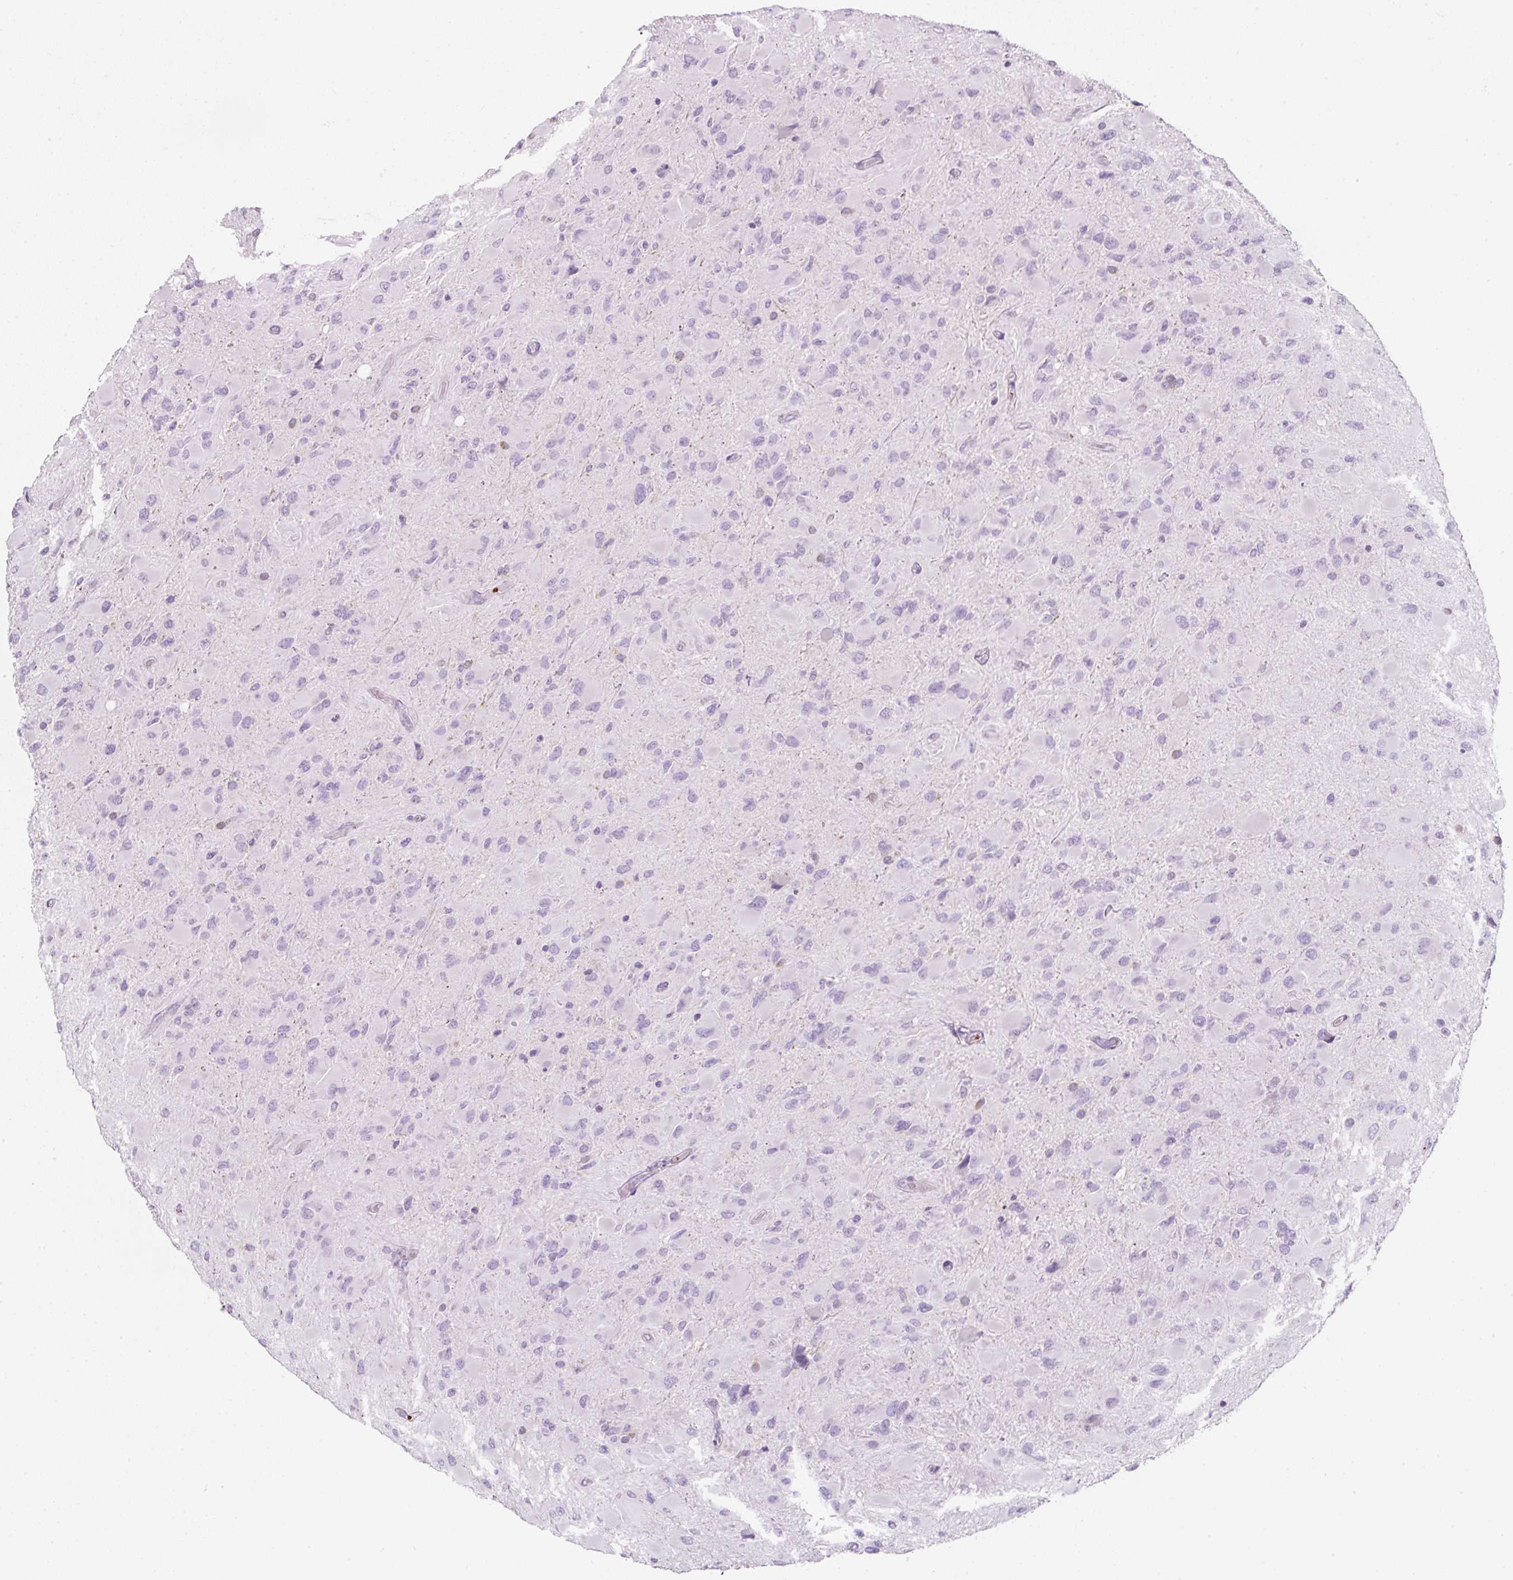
{"staining": {"intensity": "moderate", "quantity": "<25%", "location": "cytoplasmic/membranous"}, "tissue": "glioma", "cell_type": "Tumor cells", "image_type": "cancer", "snomed": [{"axis": "morphology", "description": "Glioma, malignant, High grade"}, {"axis": "topography", "description": "Cerebral cortex"}], "caption": "Glioma stained with a protein marker displays moderate staining in tumor cells.", "gene": "PF4V1", "patient": {"sex": "female", "age": 36}}